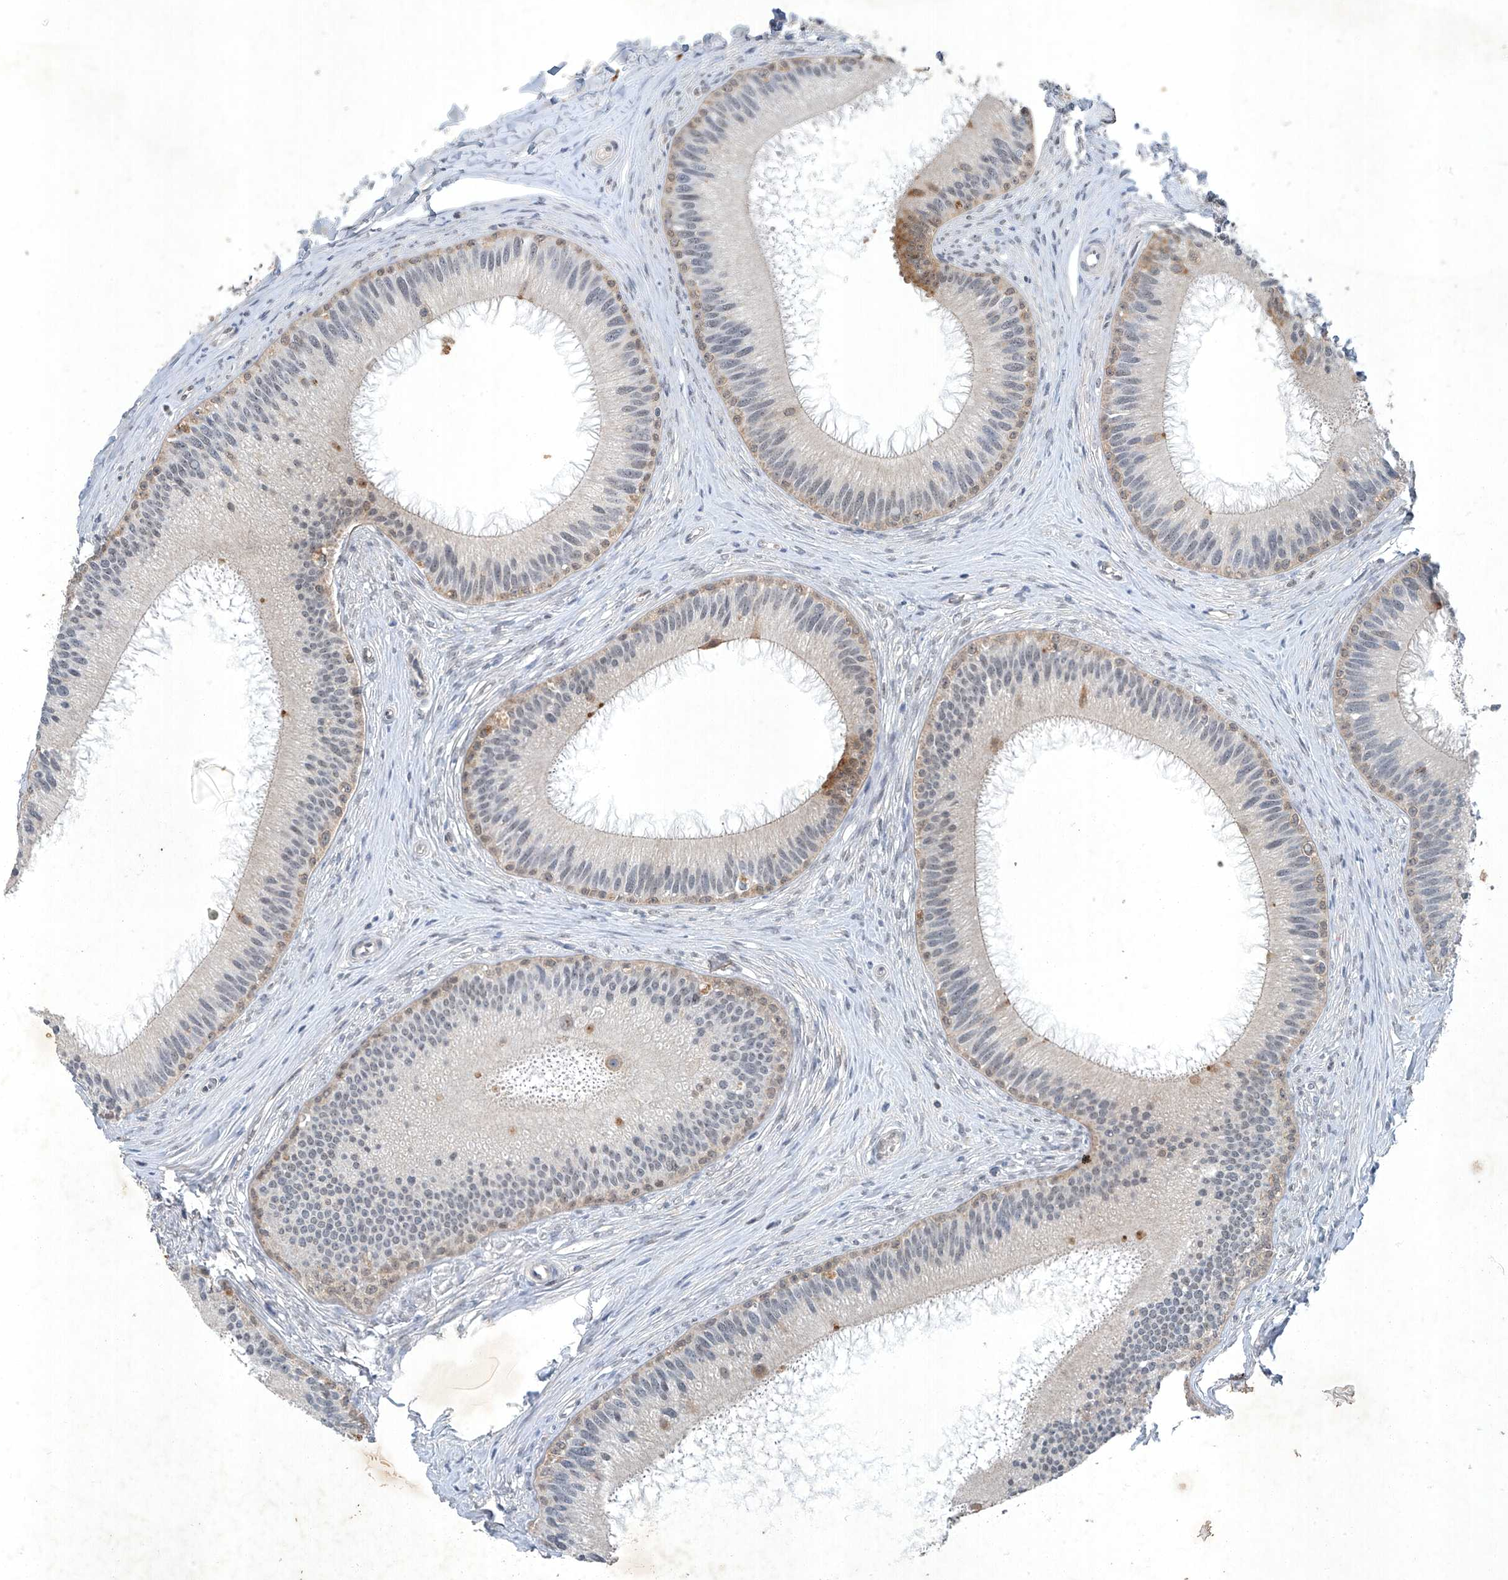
{"staining": {"intensity": "moderate", "quantity": "<25%", "location": "cytoplasmic/membranous"}, "tissue": "epididymis", "cell_type": "Glandular cells", "image_type": "normal", "snomed": [{"axis": "morphology", "description": "Normal tissue, NOS"}, {"axis": "topography", "description": "Epididymis"}], "caption": "Brown immunohistochemical staining in normal human epididymis reveals moderate cytoplasmic/membranous expression in approximately <25% of glandular cells.", "gene": "TAF8", "patient": {"sex": "male", "age": 27}}